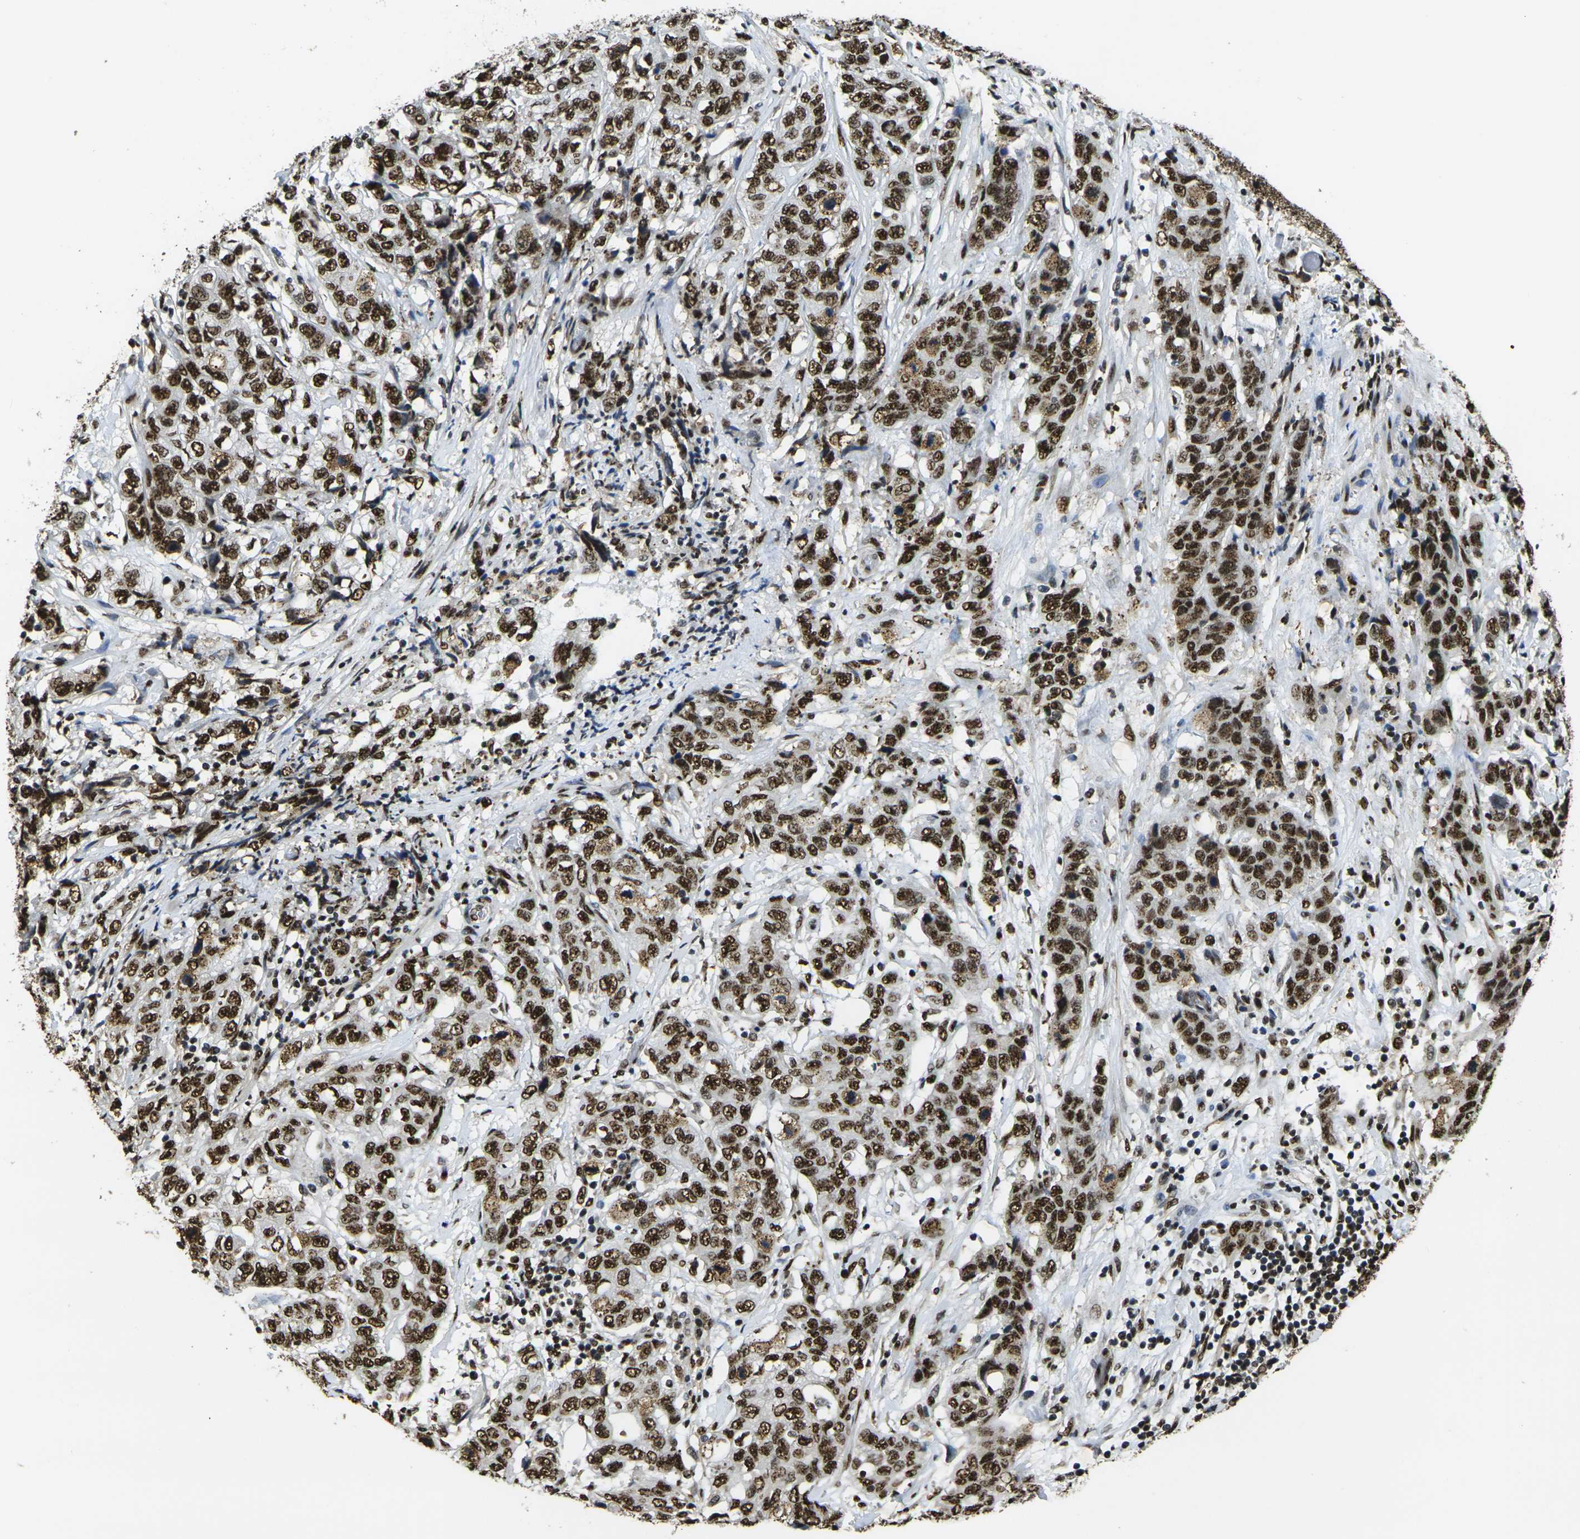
{"staining": {"intensity": "strong", "quantity": ">75%", "location": "nuclear"}, "tissue": "stomach cancer", "cell_type": "Tumor cells", "image_type": "cancer", "snomed": [{"axis": "morphology", "description": "Adenocarcinoma, NOS"}, {"axis": "topography", "description": "Stomach"}], "caption": "Immunohistochemistry (IHC) histopathology image of stomach cancer (adenocarcinoma) stained for a protein (brown), which demonstrates high levels of strong nuclear staining in approximately >75% of tumor cells.", "gene": "SMARCC1", "patient": {"sex": "male", "age": 48}}